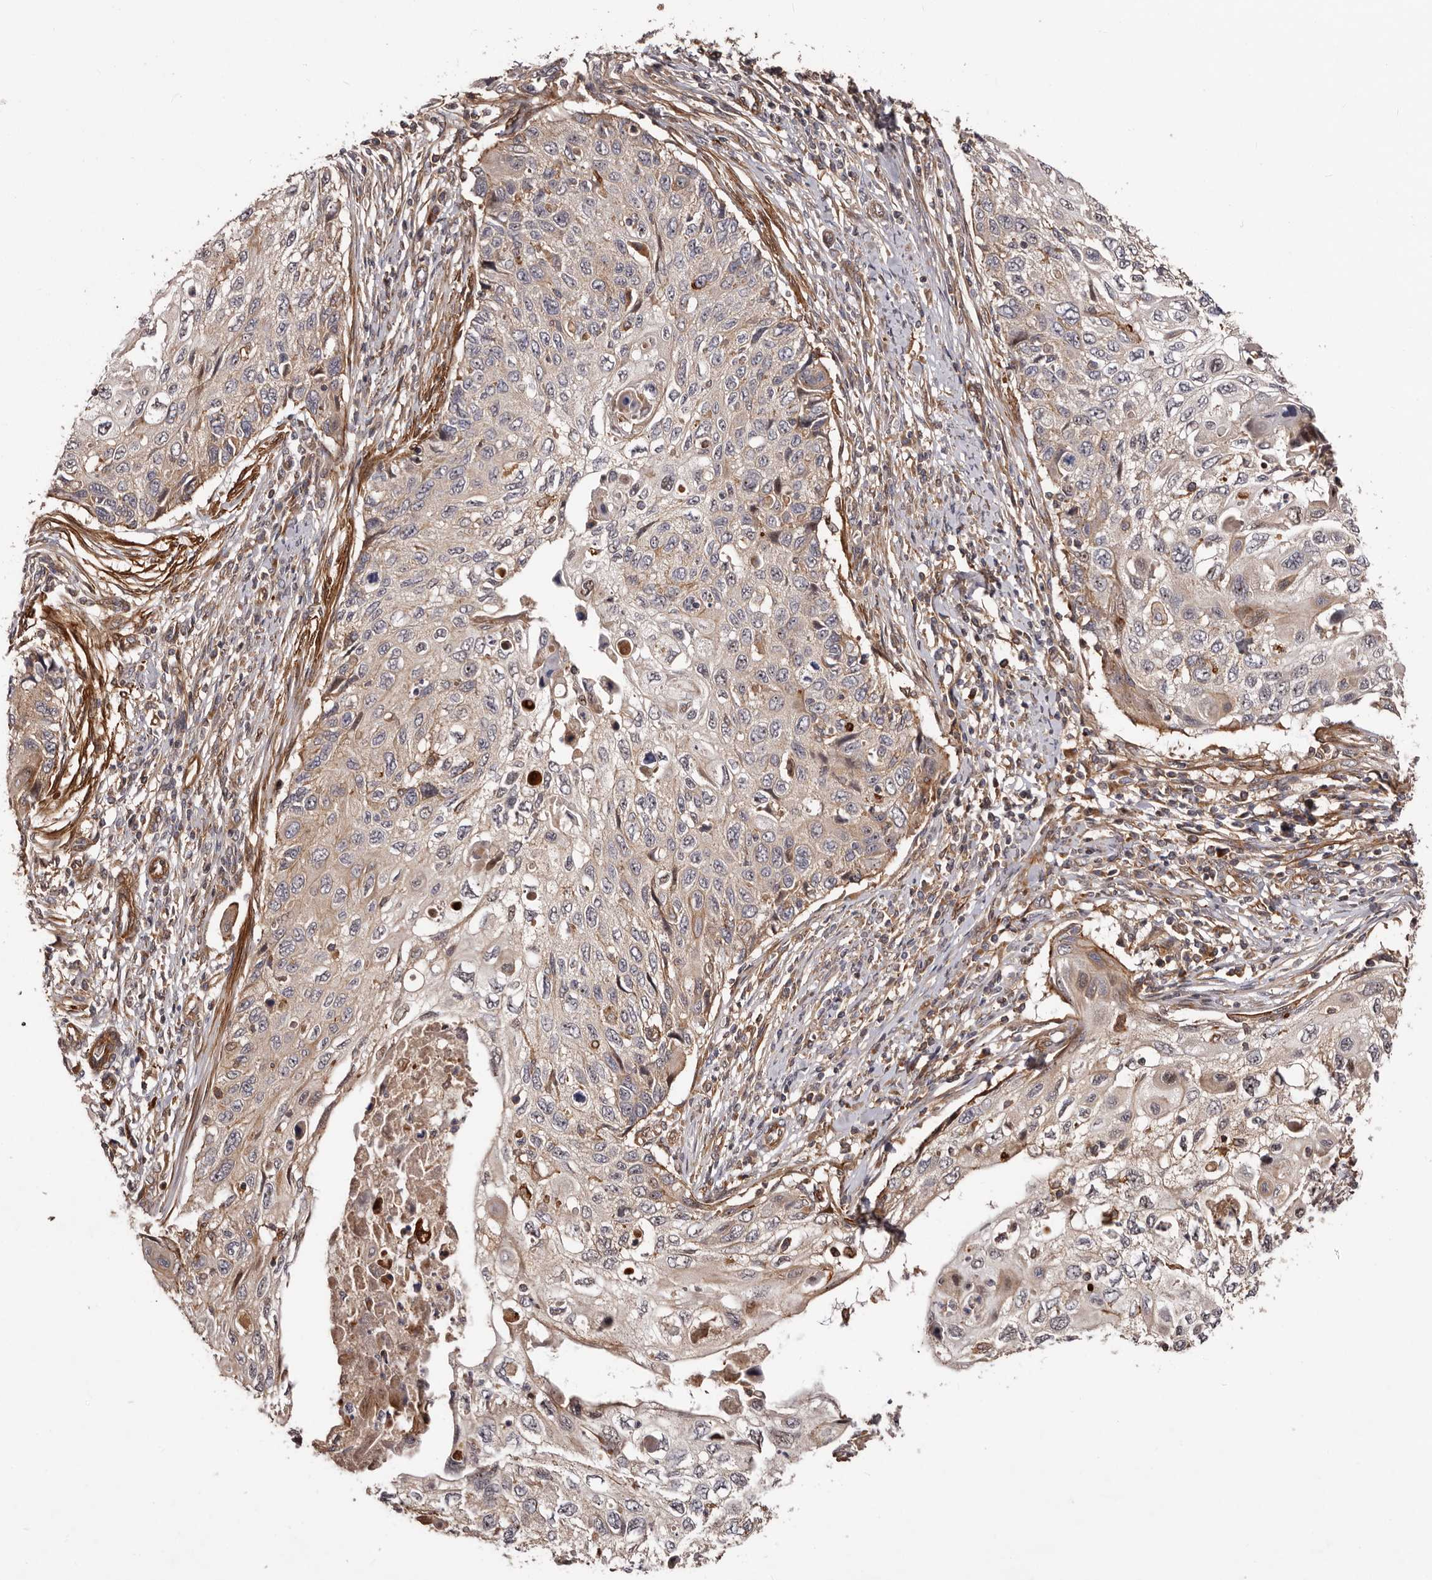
{"staining": {"intensity": "moderate", "quantity": "25%-75%", "location": "cytoplasmic/membranous"}, "tissue": "cervical cancer", "cell_type": "Tumor cells", "image_type": "cancer", "snomed": [{"axis": "morphology", "description": "Squamous cell carcinoma, NOS"}, {"axis": "topography", "description": "Cervix"}], "caption": "Cervical cancer stained with immunohistochemistry reveals moderate cytoplasmic/membranous expression in about 25%-75% of tumor cells.", "gene": "GTPBP1", "patient": {"sex": "female", "age": 70}}